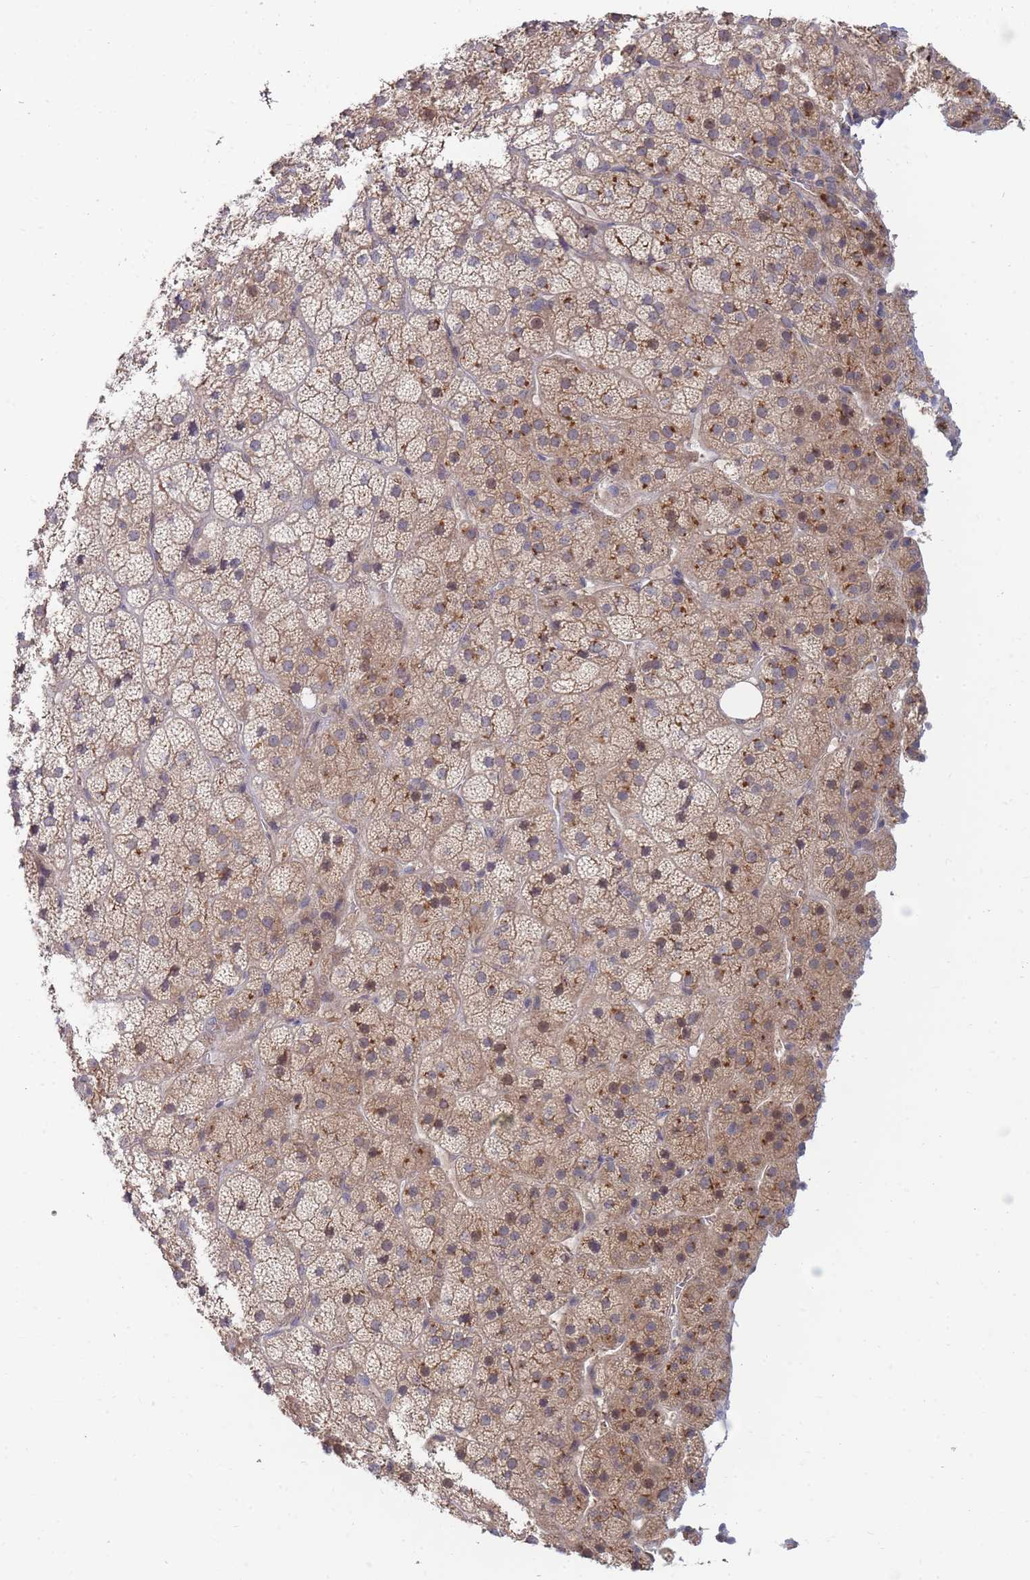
{"staining": {"intensity": "moderate", "quantity": "25%-75%", "location": "cytoplasmic/membranous"}, "tissue": "adrenal gland", "cell_type": "Glandular cells", "image_type": "normal", "snomed": [{"axis": "morphology", "description": "Normal tissue, NOS"}, {"axis": "topography", "description": "Adrenal gland"}], "caption": "Immunohistochemical staining of normal adrenal gland reveals 25%-75% levels of moderate cytoplasmic/membranous protein expression in about 25%-75% of glandular cells.", "gene": "SLC35F5", "patient": {"sex": "female", "age": 70}}